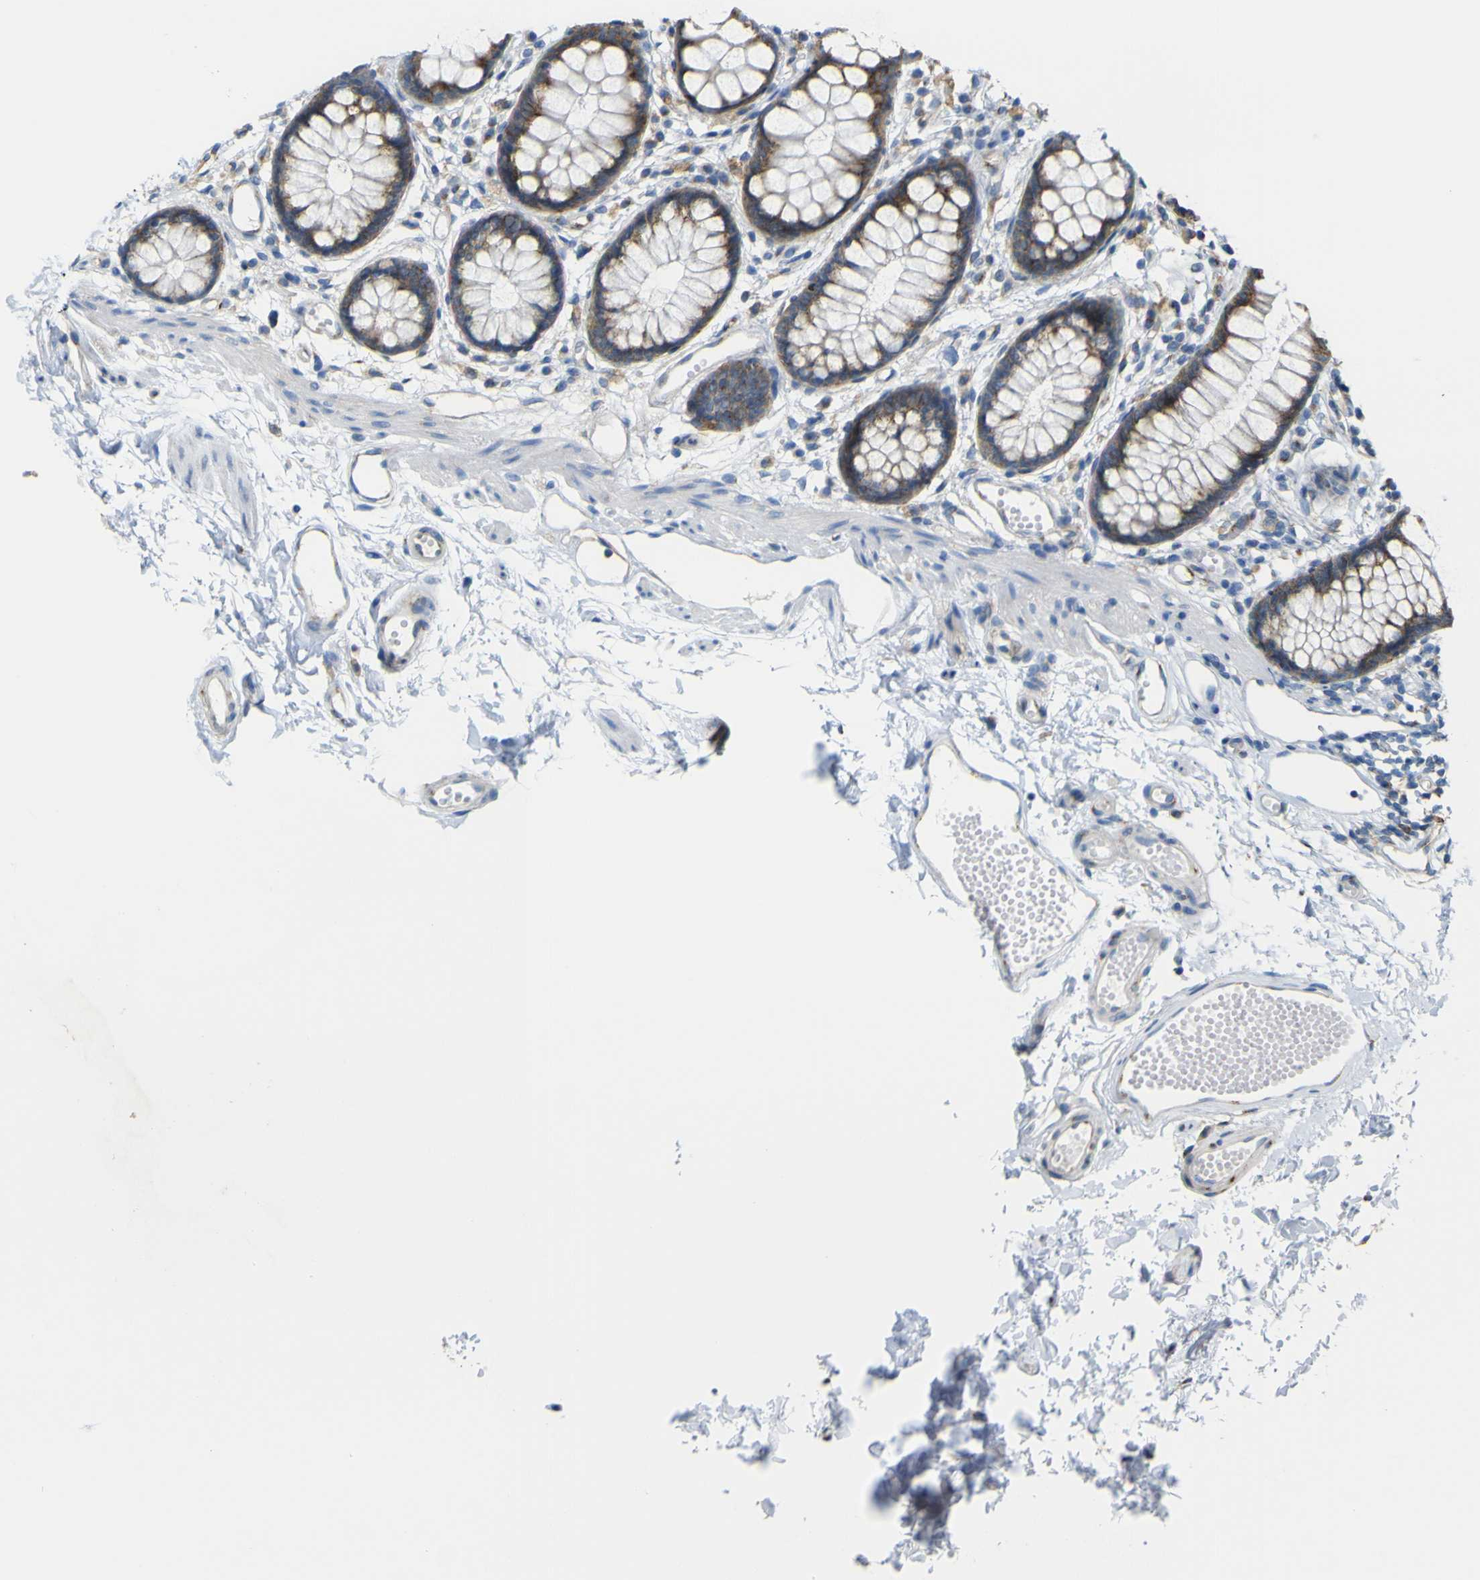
{"staining": {"intensity": "moderate", "quantity": ">75%", "location": "cytoplasmic/membranous"}, "tissue": "rectum", "cell_type": "Glandular cells", "image_type": "normal", "snomed": [{"axis": "morphology", "description": "Normal tissue, NOS"}, {"axis": "topography", "description": "Rectum"}], "caption": "Immunohistochemical staining of benign rectum shows moderate cytoplasmic/membranous protein staining in approximately >75% of glandular cells. Nuclei are stained in blue.", "gene": "IGF2R", "patient": {"sex": "female", "age": 66}}